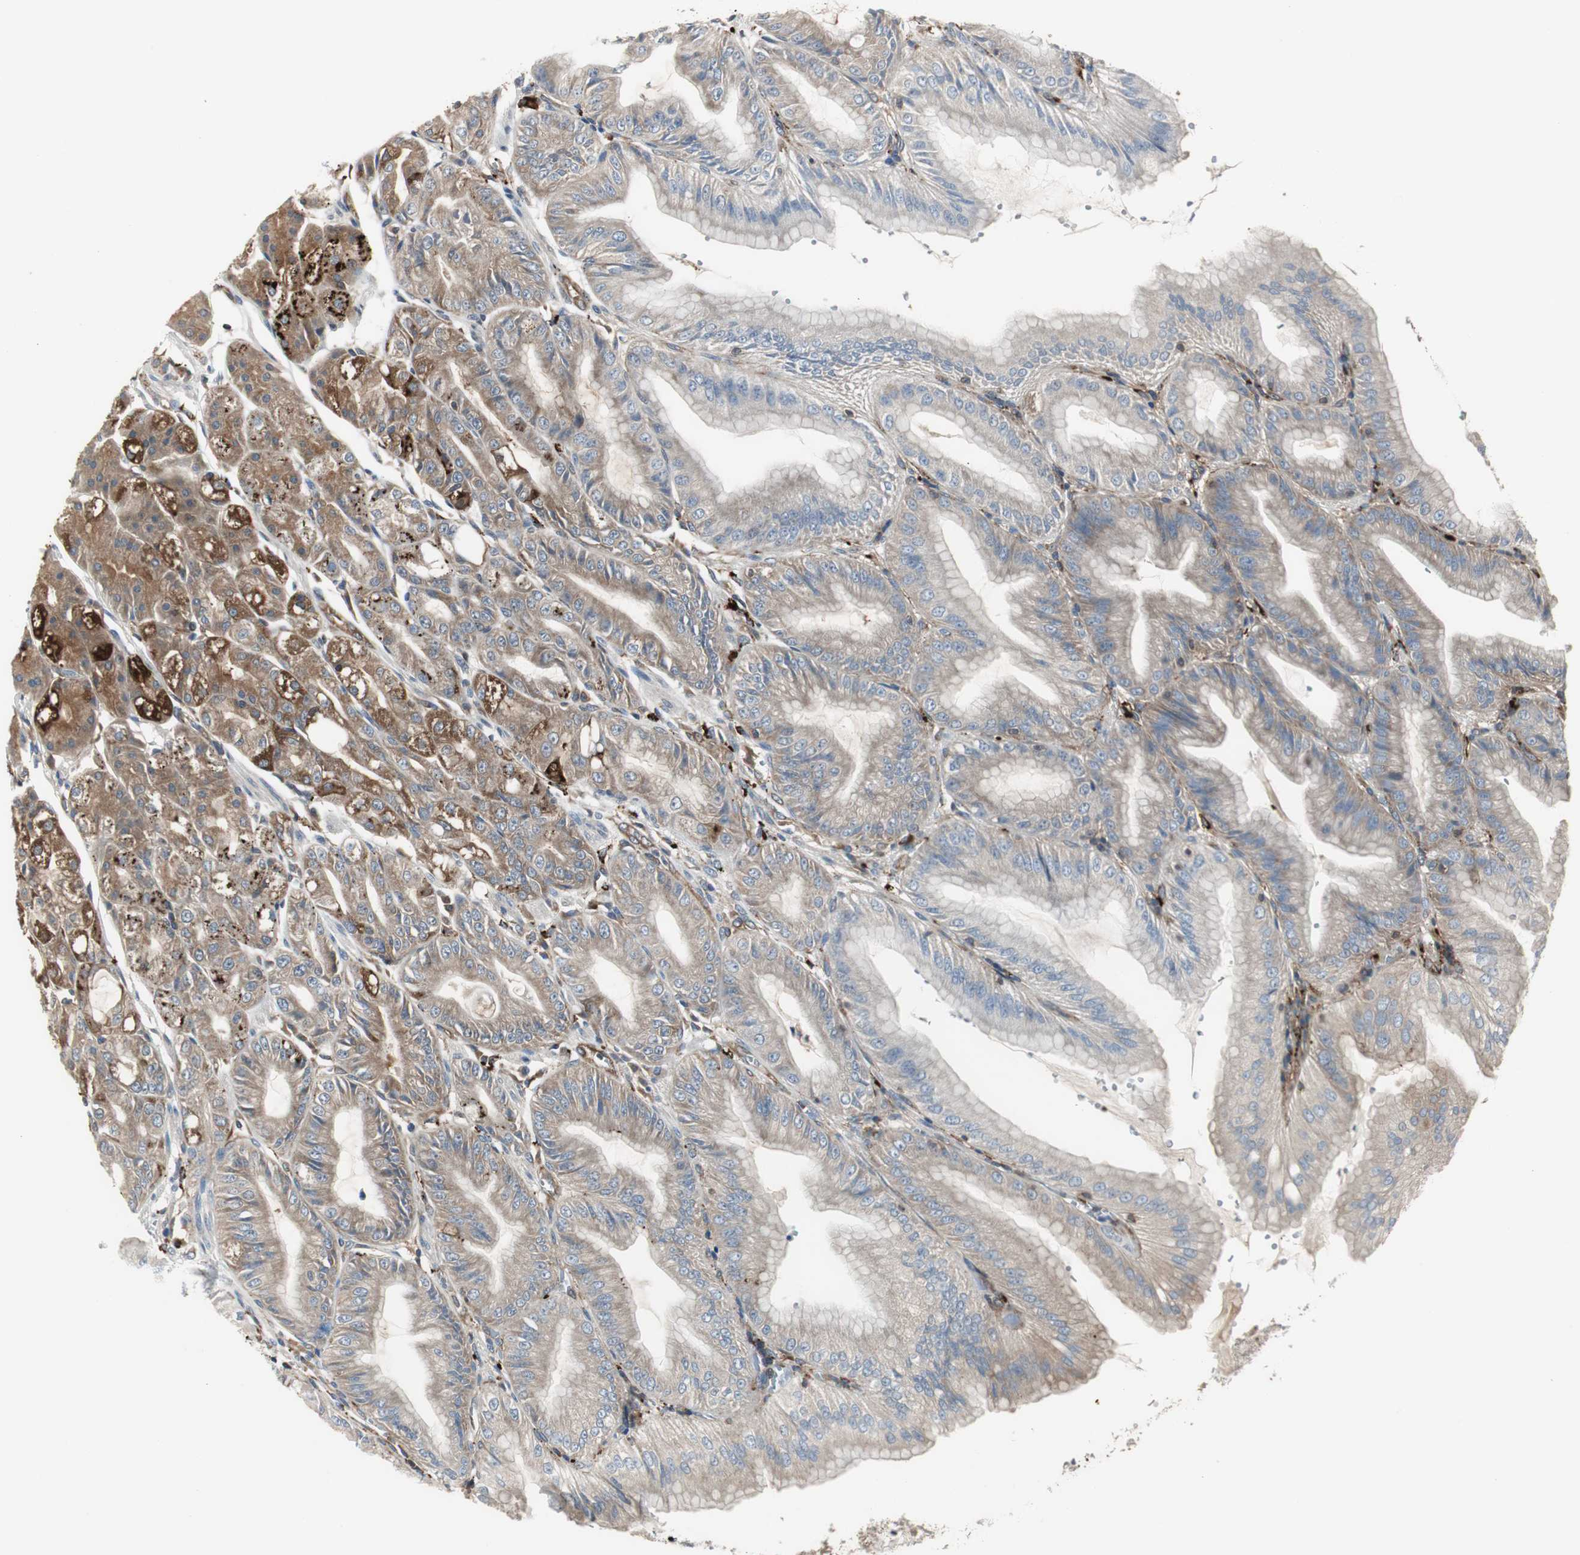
{"staining": {"intensity": "moderate", "quantity": ">75%", "location": "cytoplasmic/membranous"}, "tissue": "stomach", "cell_type": "Glandular cells", "image_type": "normal", "snomed": [{"axis": "morphology", "description": "Normal tissue, NOS"}, {"axis": "topography", "description": "Stomach, lower"}], "caption": "Approximately >75% of glandular cells in unremarkable stomach exhibit moderate cytoplasmic/membranous protein positivity as visualized by brown immunohistochemical staining.", "gene": "NCK1", "patient": {"sex": "male", "age": 71}}